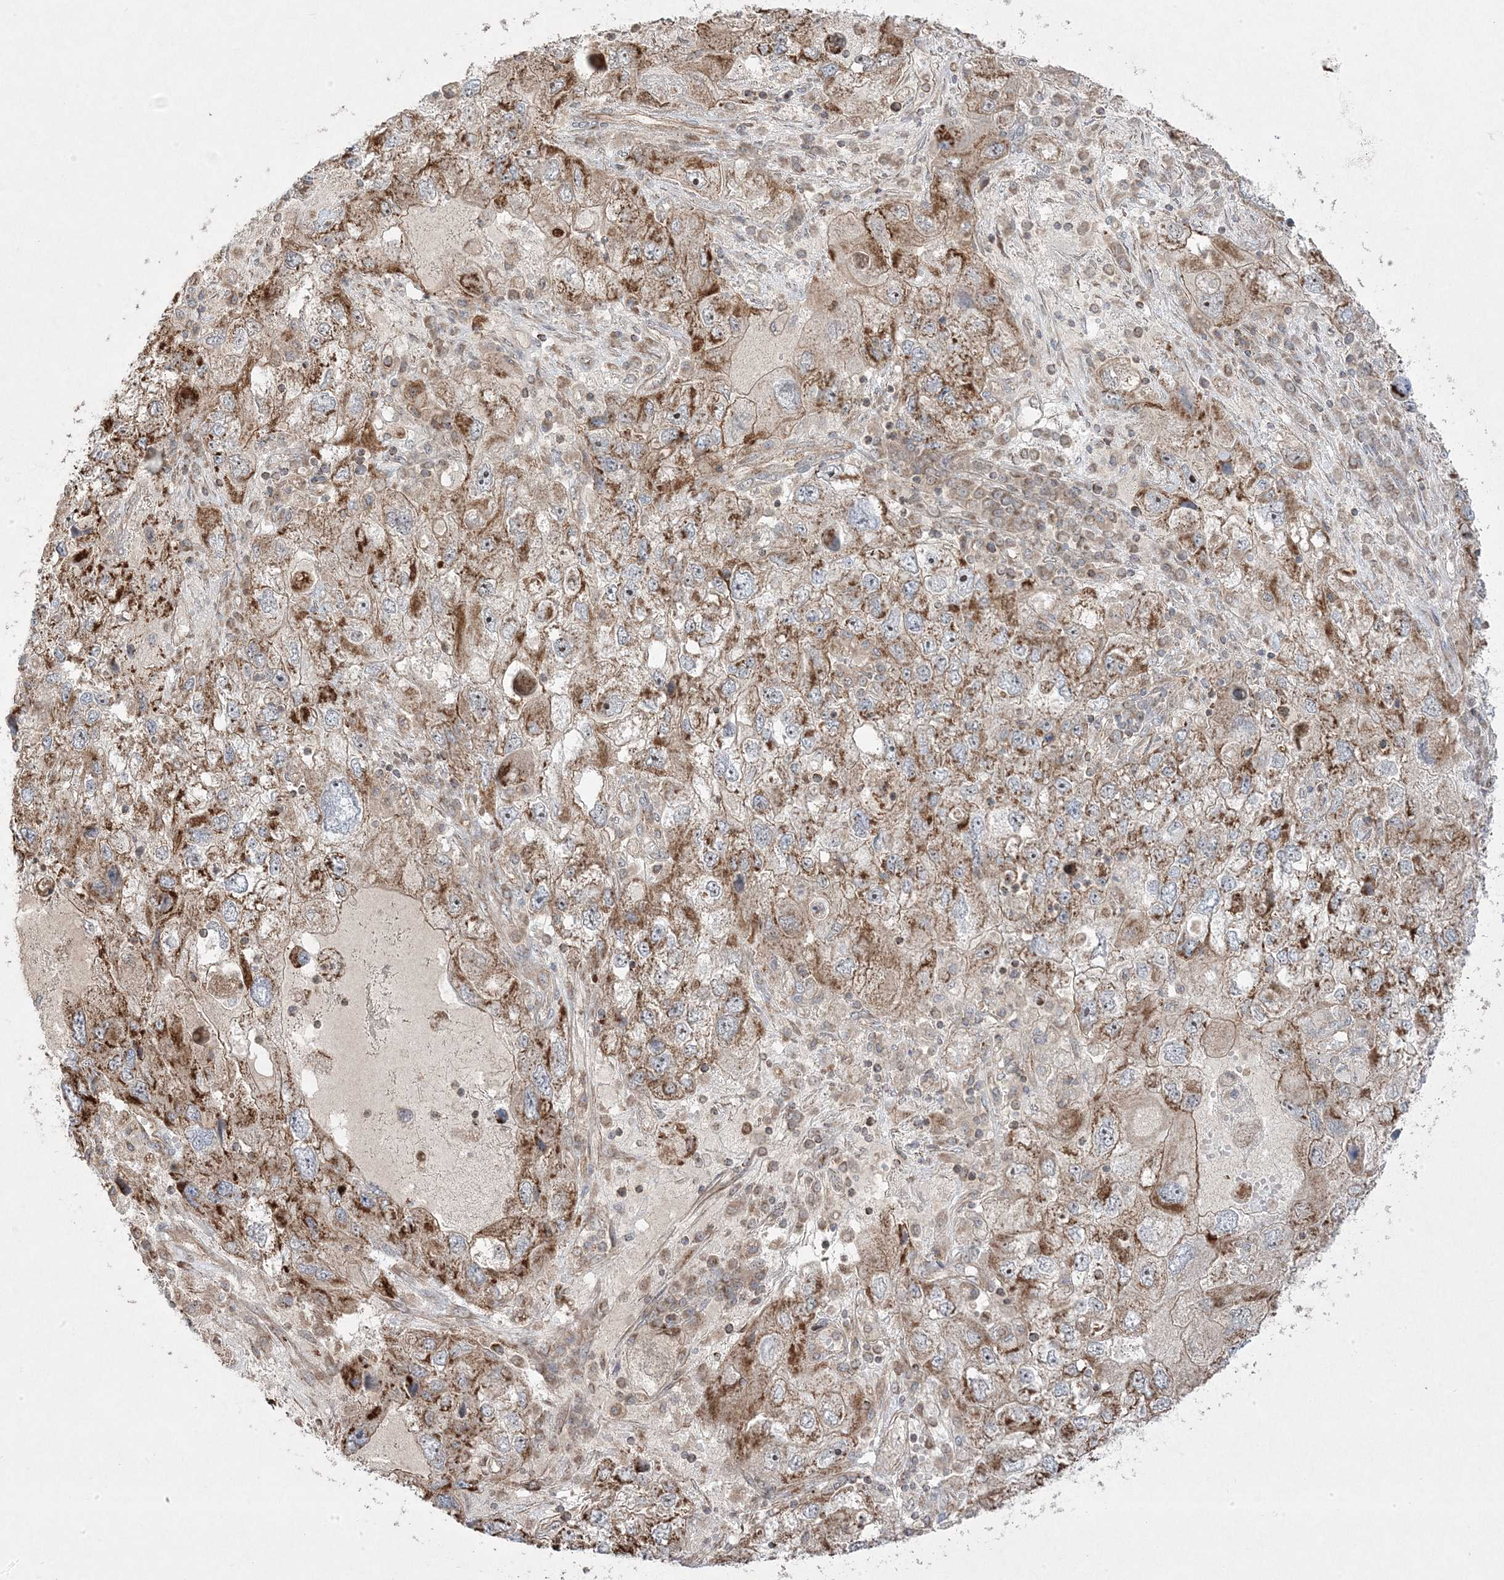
{"staining": {"intensity": "moderate", "quantity": ">75%", "location": "cytoplasmic/membranous"}, "tissue": "endometrial cancer", "cell_type": "Tumor cells", "image_type": "cancer", "snomed": [{"axis": "morphology", "description": "Adenocarcinoma, NOS"}, {"axis": "topography", "description": "Endometrium"}], "caption": "The photomicrograph exhibits immunohistochemical staining of endometrial cancer. There is moderate cytoplasmic/membranous staining is identified in approximately >75% of tumor cells.", "gene": "CLUAP1", "patient": {"sex": "female", "age": 49}}